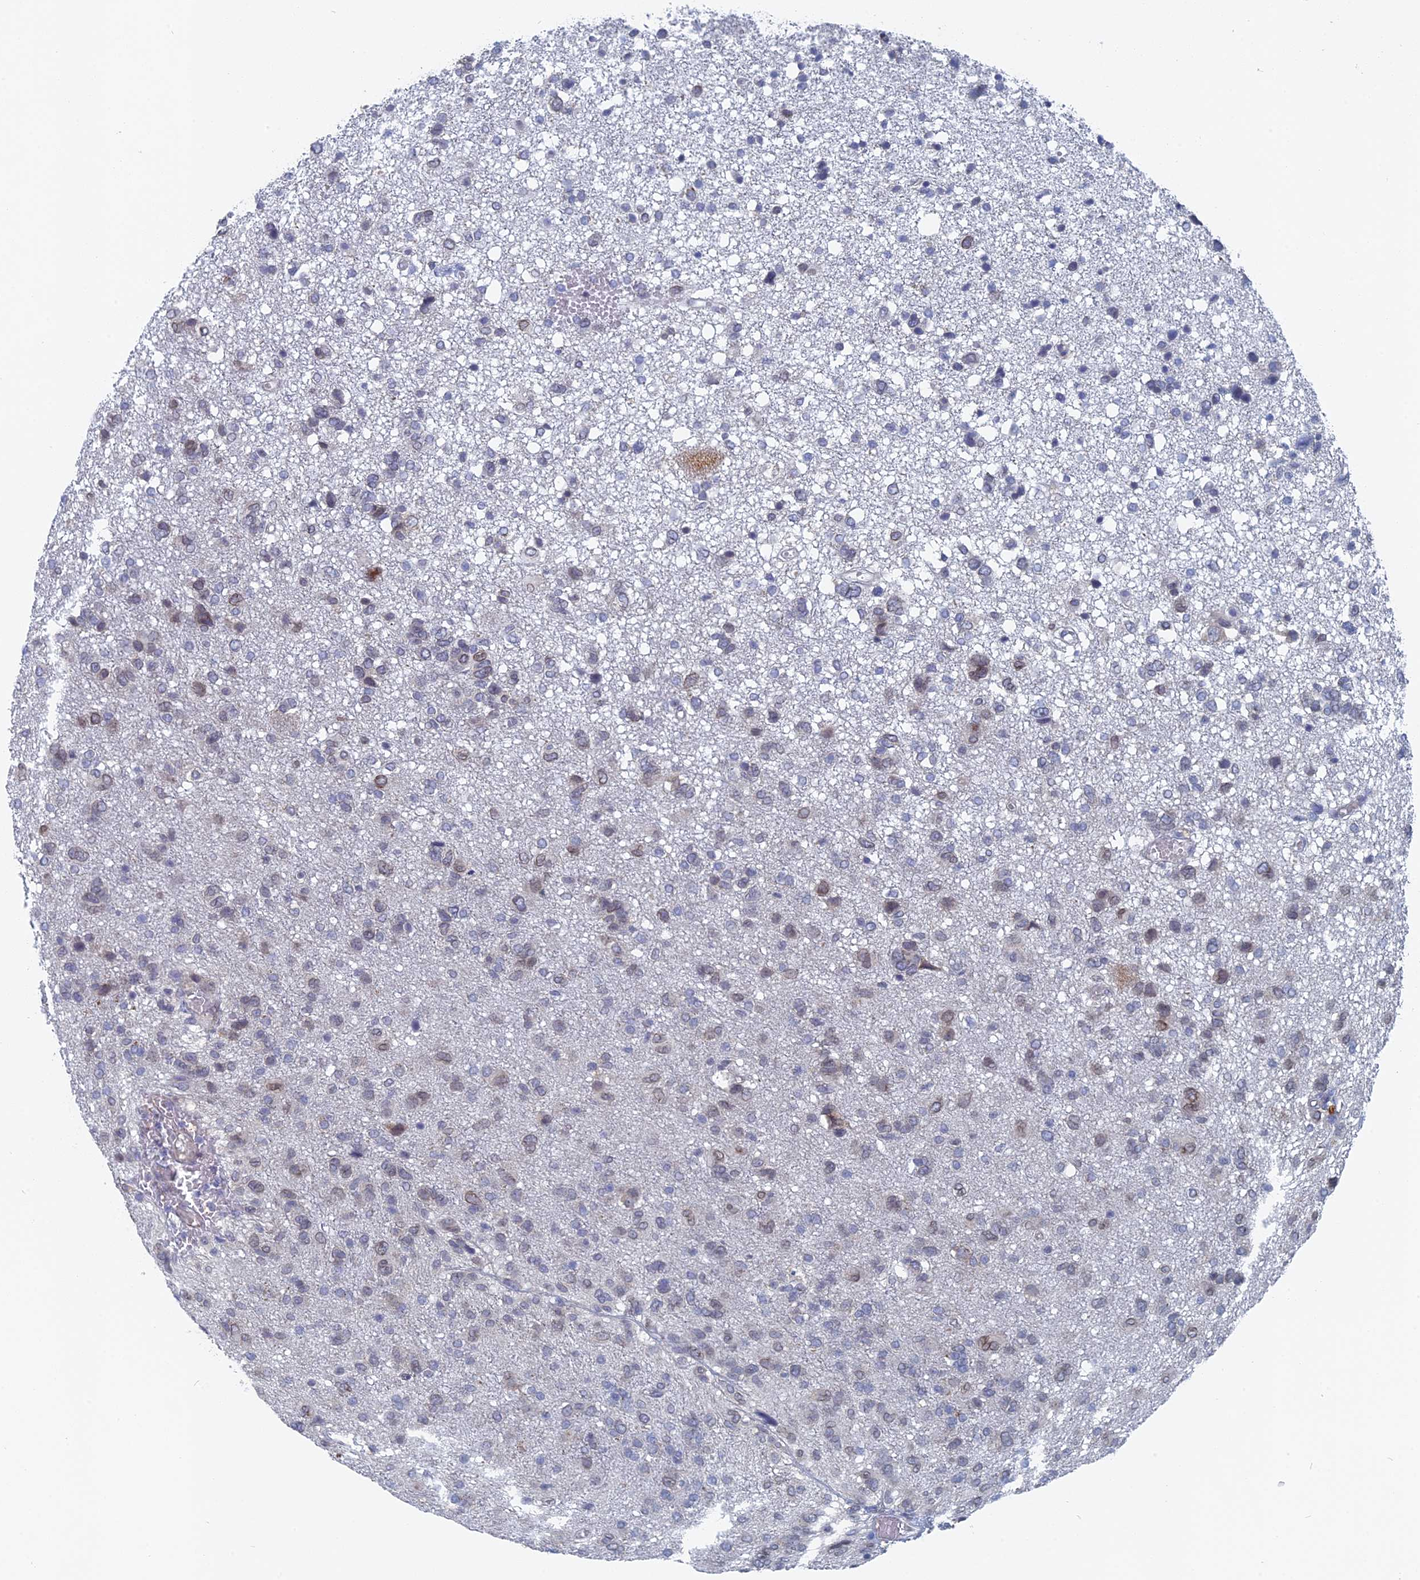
{"staining": {"intensity": "weak", "quantity": "<25%", "location": "nuclear"}, "tissue": "glioma", "cell_type": "Tumor cells", "image_type": "cancer", "snomed": [{"axis": "morphology", "description": "Glioma, malignant, High grade"}, {"axis": "topography", "description": "Brain"}], "caption": "The image demonstrates no significant expression in tumor cells of glioma.", "gene": "MTRF1", "patient": {"sex": "female", "age": 59}}